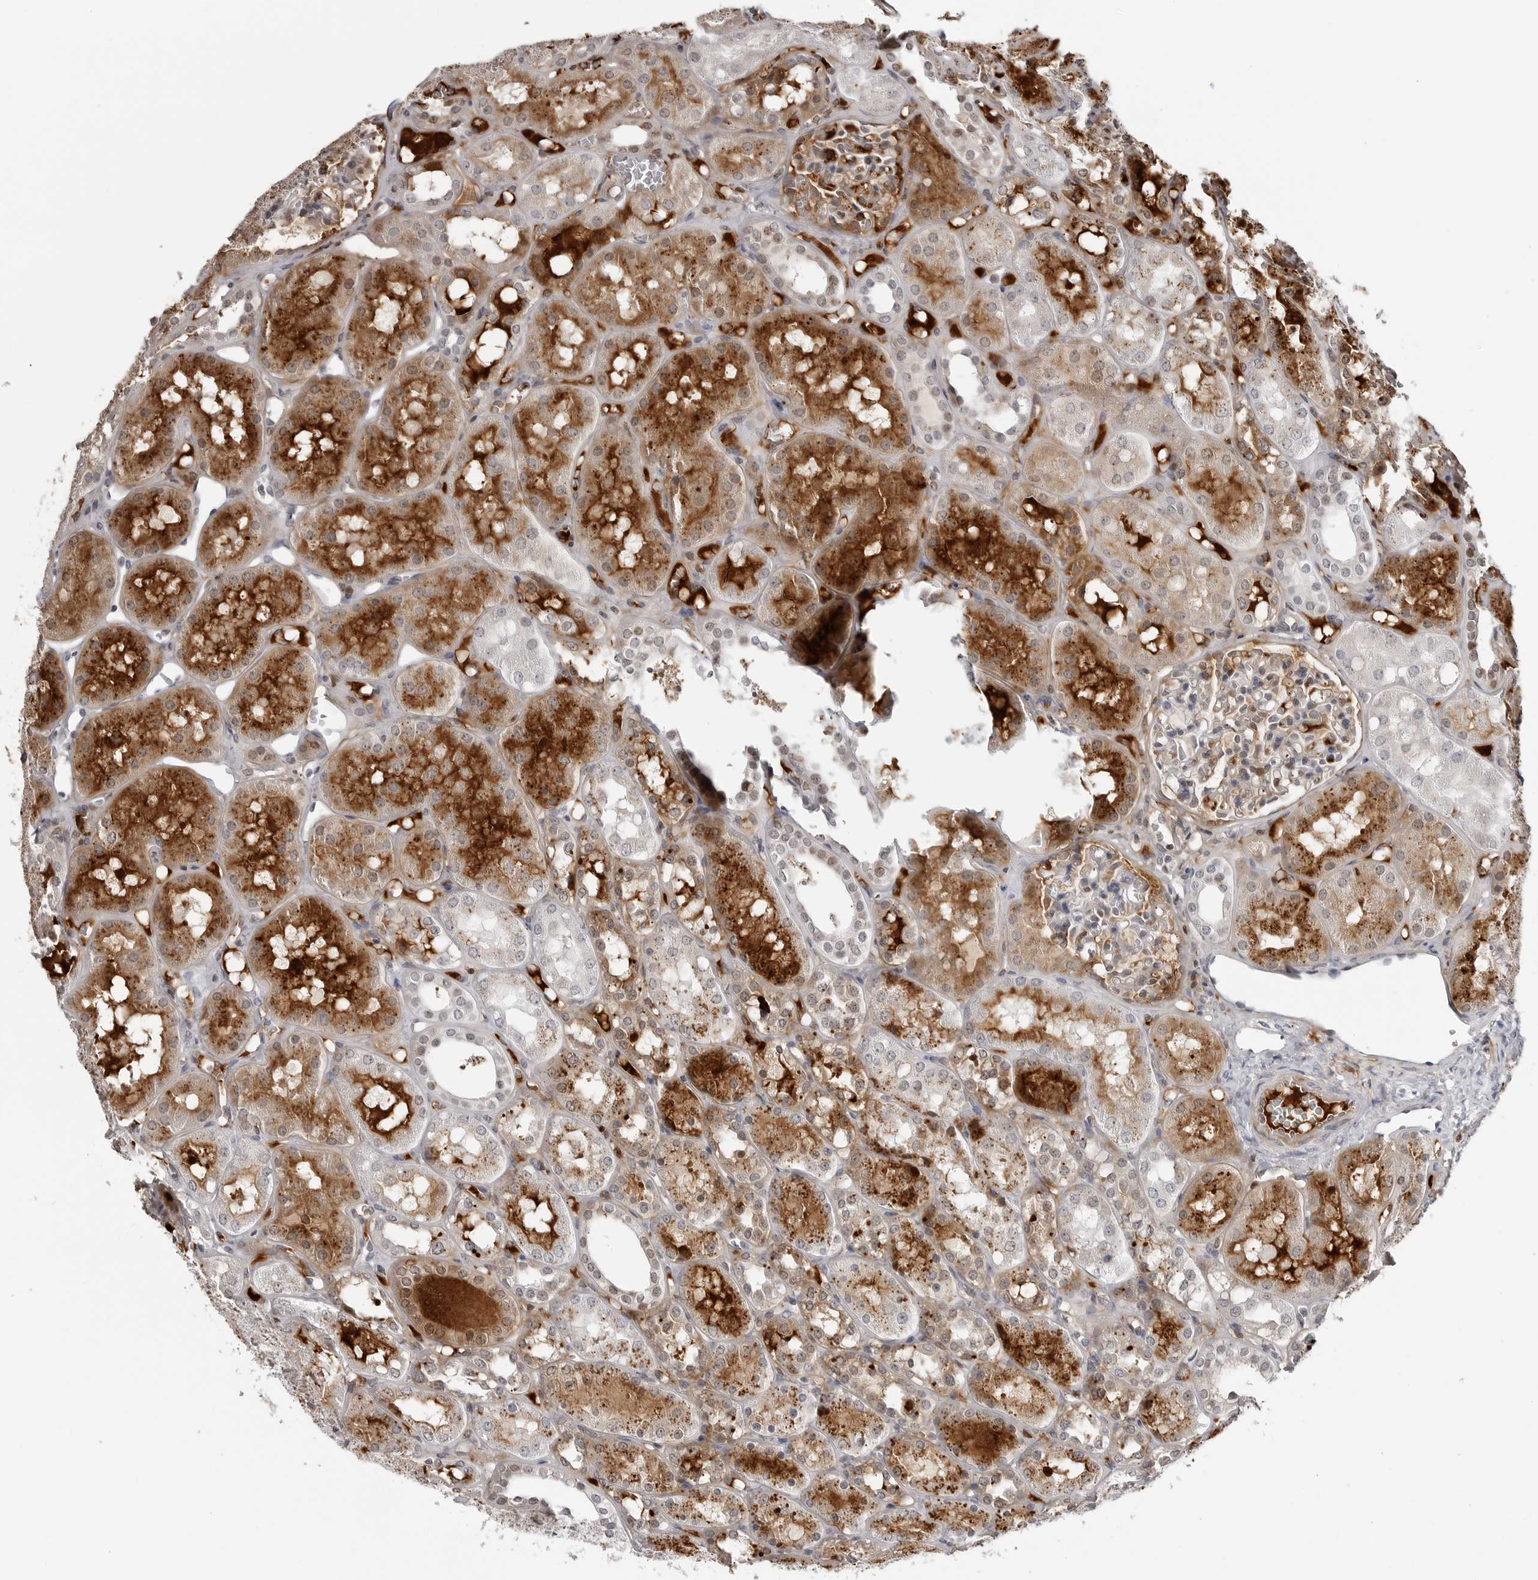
{"staining": {"intensity": "strong", "quantity": "<25%", "location": "cytoplasmic/membranous"}, "tissue": "kidney", "cell_type": "Cells in glomeruli", "image_type": "normal", "snomed": [{"axis": "morphology", "description": "Normal tissue, NOS"}, {"axis": "topography", "description": "Kidney"}], "caption": "Protein expression analysis of normal human kidney reveals strong cytoplasmic/membranous positivity in approximately <25% of cells in glomeruli.", "gene": "CXCR5", "patient": {"sex": "male", "age": 16}}